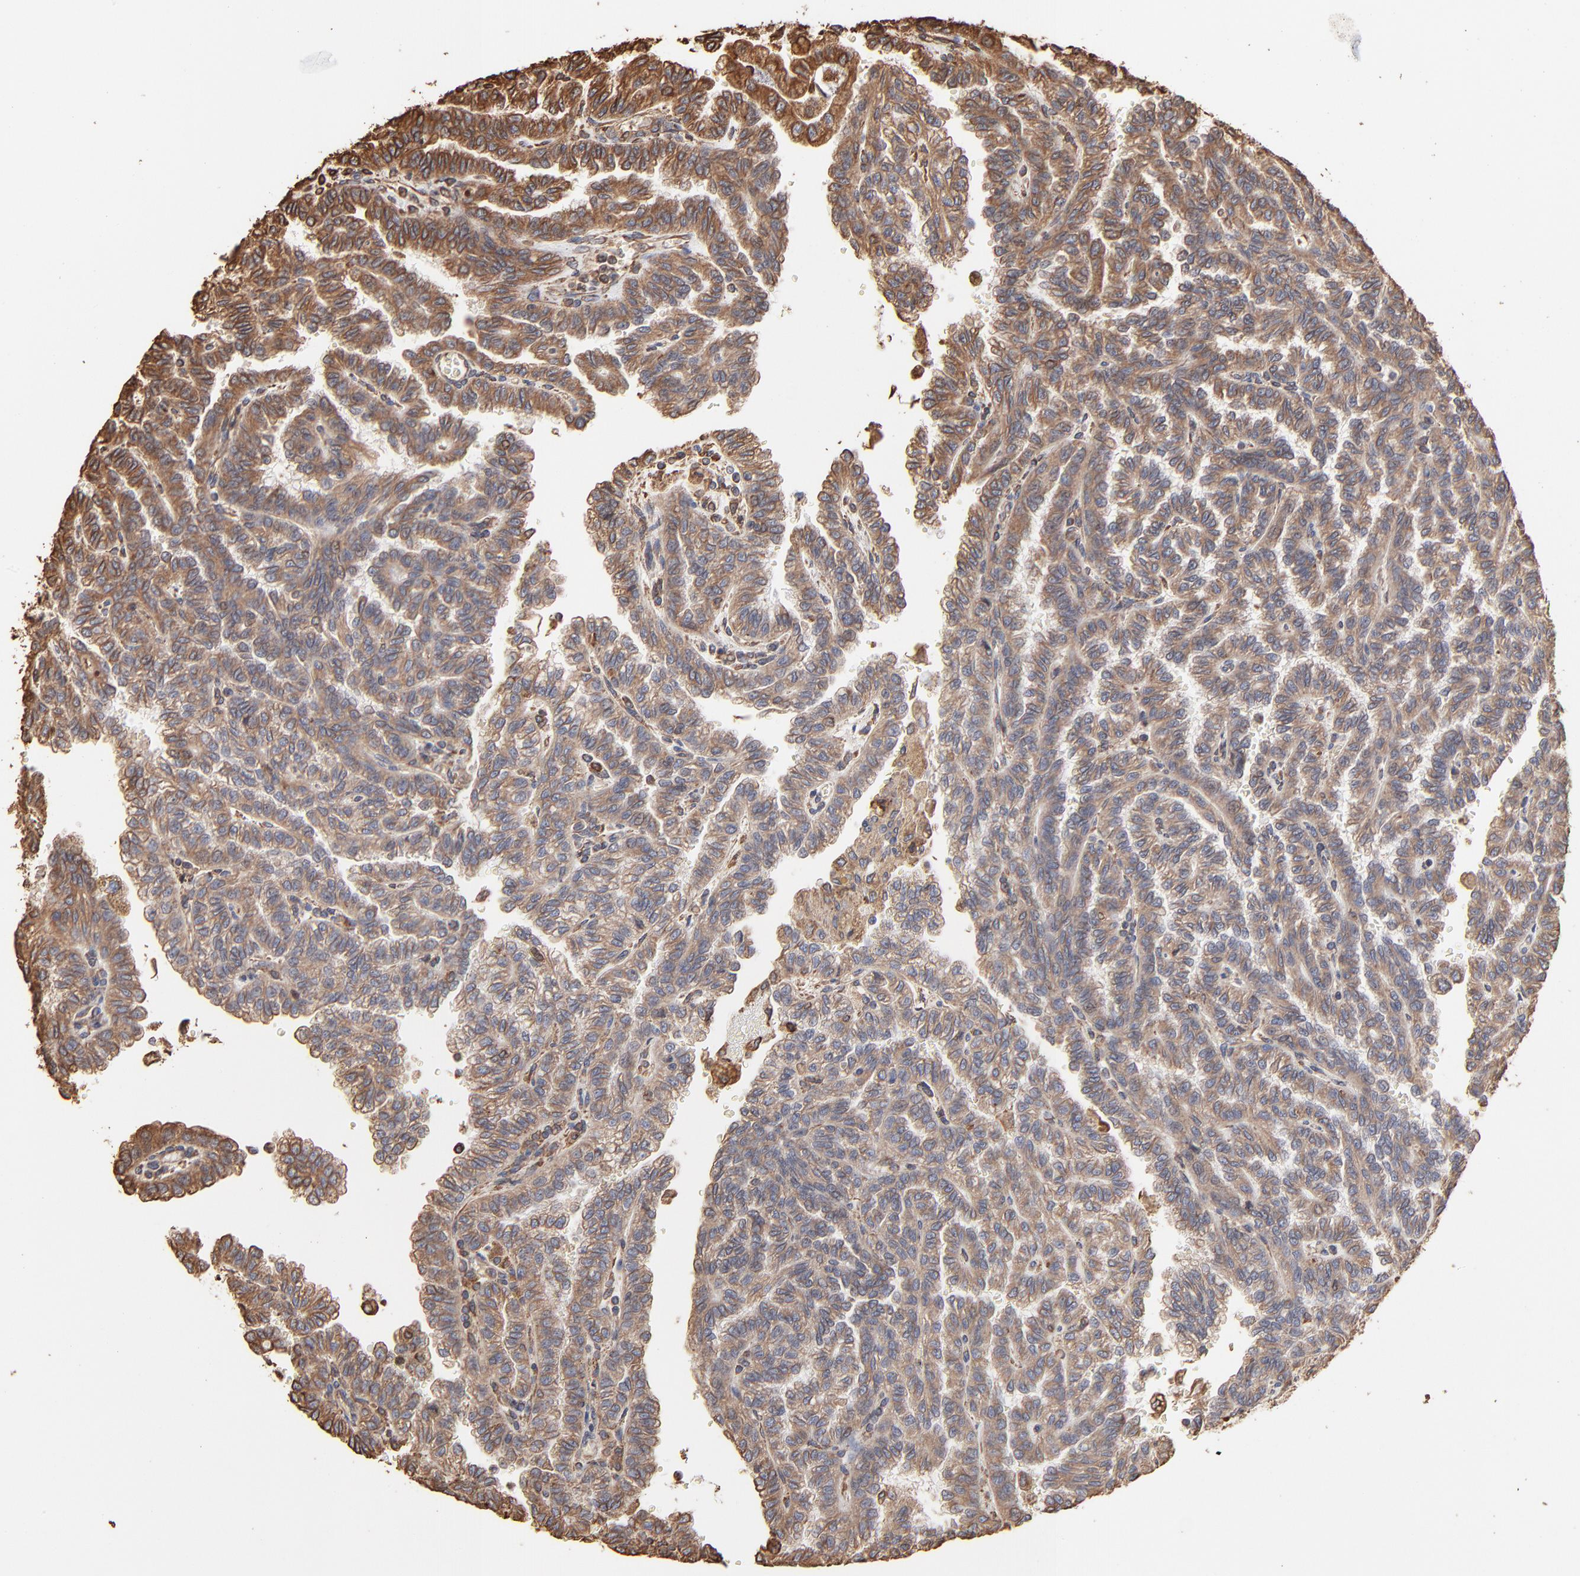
{"staining": {"intensity": "moderate", "quantity": ">75%", "location": "cytoplasmic/membranous"}, "tissue": "renal cancer", "cell_type": "Tumor cells", "image_type": "cancer", "snomed": [{"axis": "morphology", "description": "Inflammation, NOS"}, {"axis": "morphology", "description": "Adenocarcinoma, NOS"}, {"axis": "topography", "description": "Kidney"}], "caption": "Adenocarcinoma (renal) stained with a brown dye demonstrates moderate cytoplasmic/membranous positive expression in about >75% of tumor cells.", "gene": "PDIA3", "patient": {"sex": "male", "age": 68}}